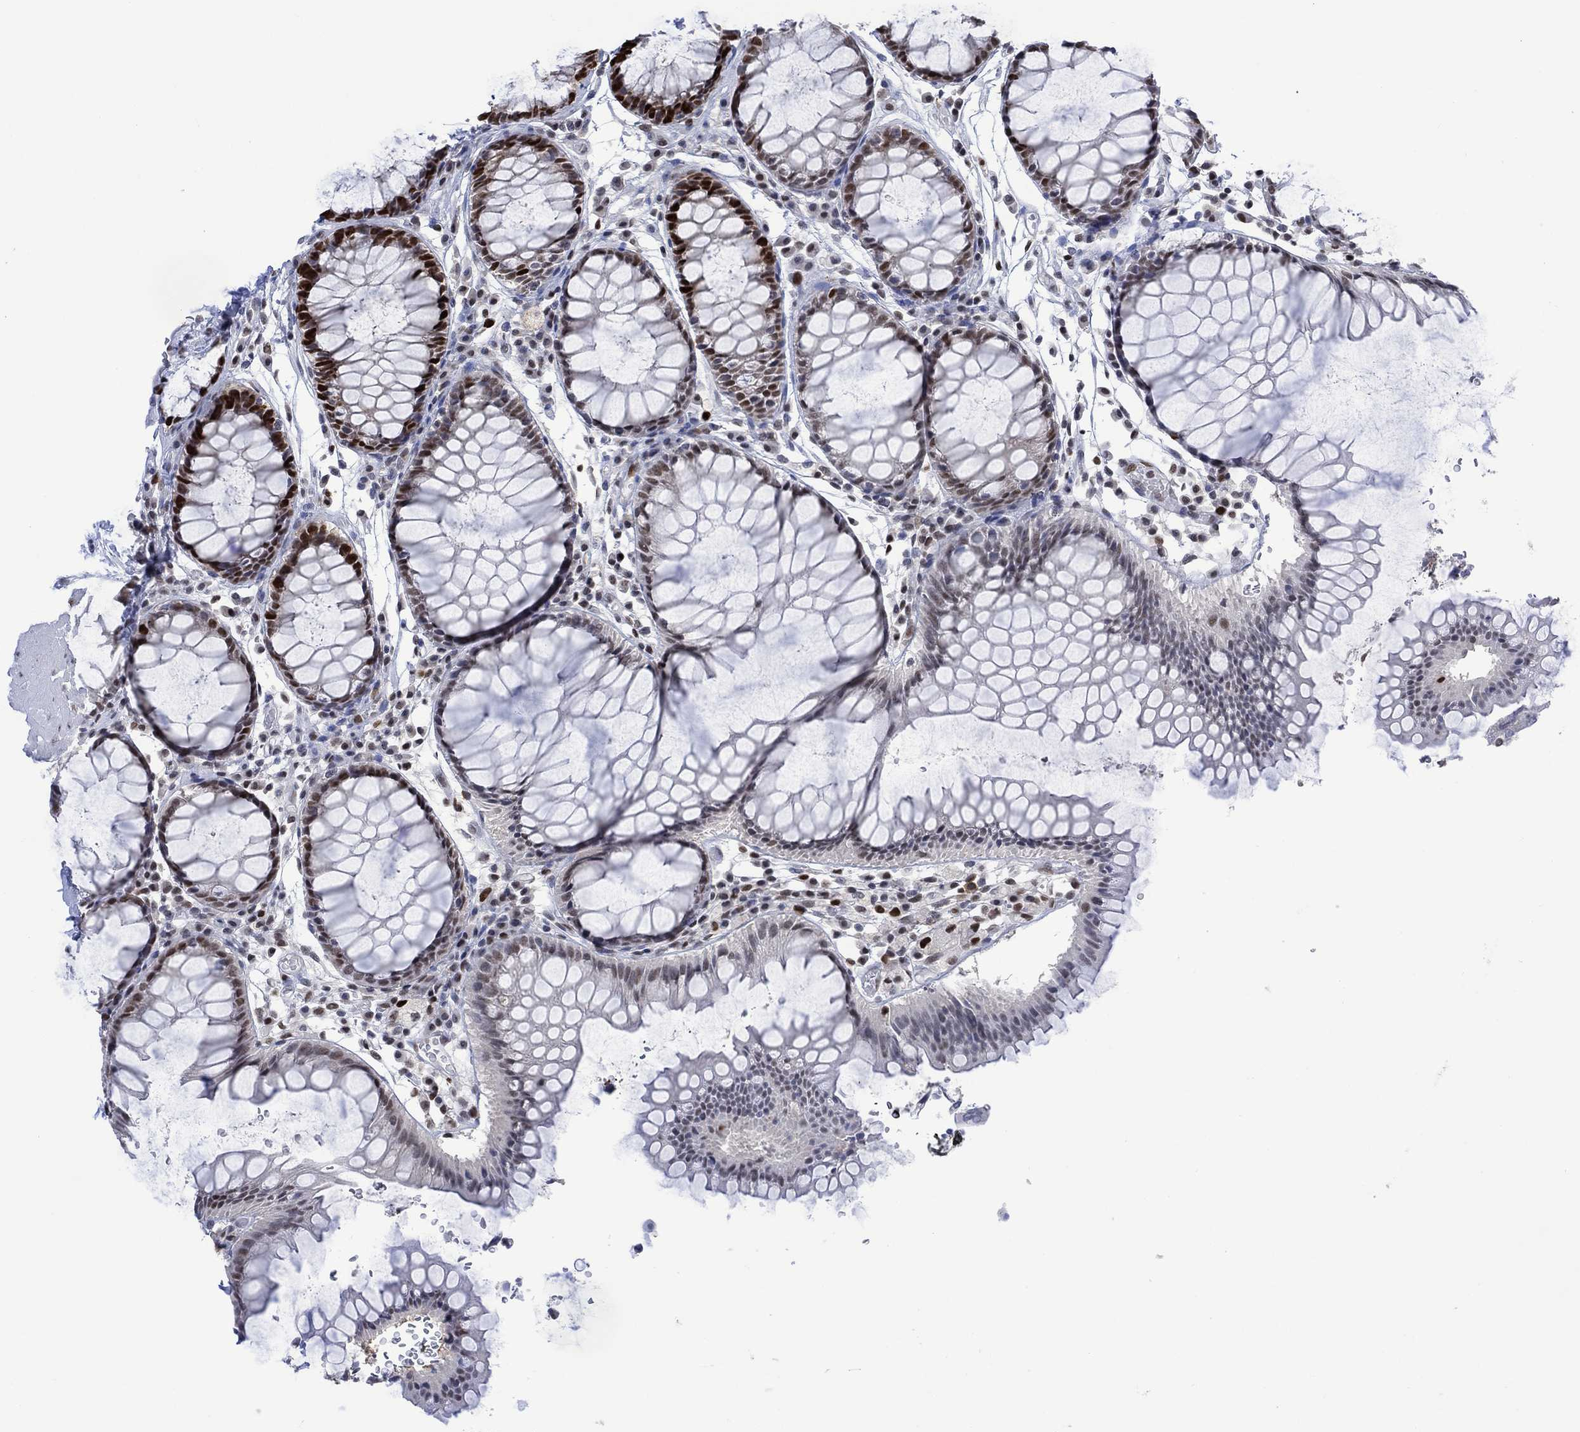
{"staining": {"intensity": "moderate", "quantity": "25%-75%", "location": "nuclear"}, "tissue": "rectum", "cell_type": "Glandular cells", "image_type": "normal", "snomed": [{"axis": "morphology", "description": "Normal tissue, NOS"}, {"axis": "topography", "description": "Rectum"}], "caption": "Immunohistochemical staining of normal rectum reveals 25%-75% levels of moderate nuclear protein staining in about 25%-75% of glandular cells.", "gene": "RAD54L2", "patient": {"sex": "female", "age": 68}}